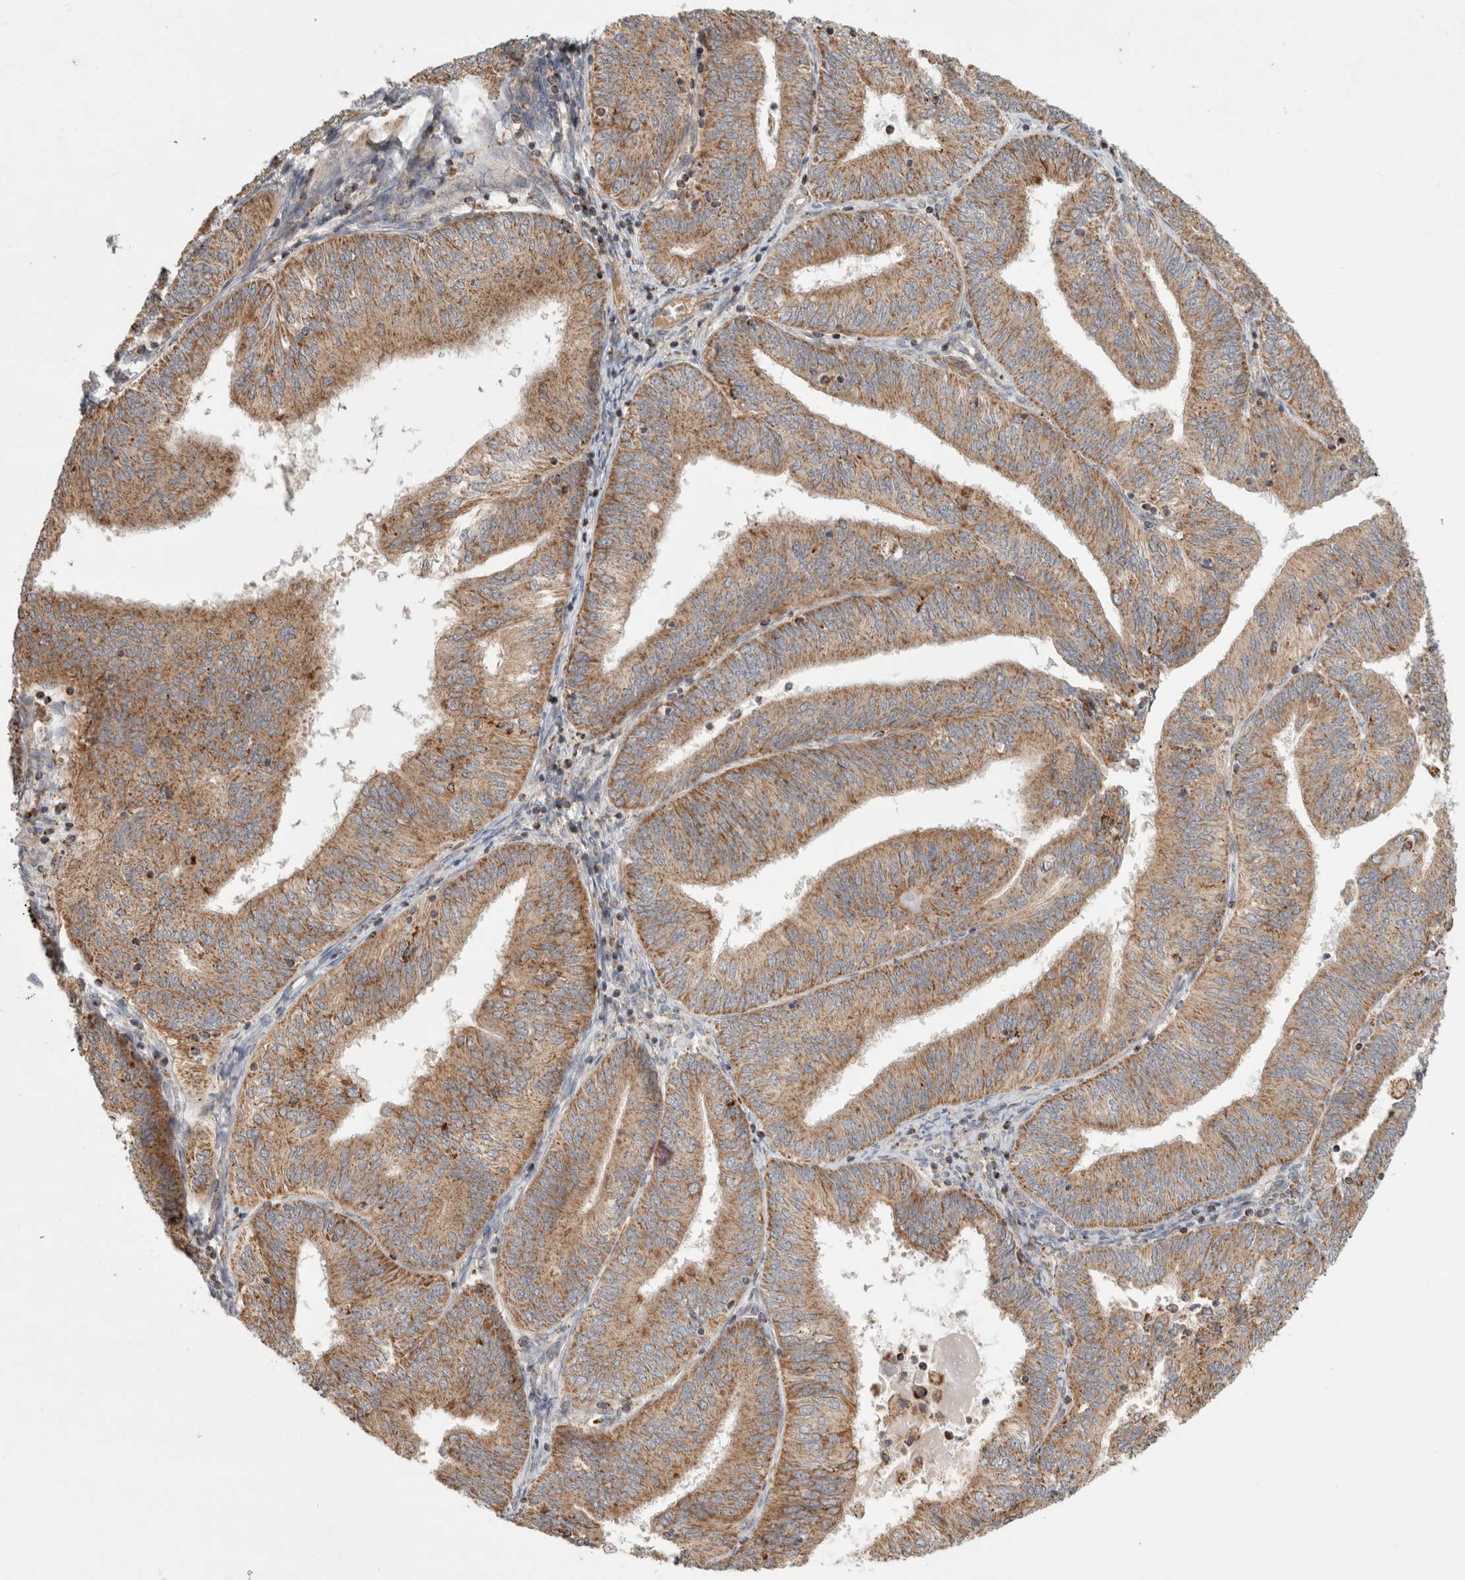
{"staining": {"intensity": "moderate", "quantity": ">75%", "location": "cytoplasmic/membranous"}, "tissue": "endometrial cancer", "cell_type": "Tumor cells", "image_type": "cancer", "snomed": [{"axis": "morphology", "description": "Adenocarcinoma, NOS"}, {"axis": "topography", "description": "Endometrium"}], "caption": "Endometrial adenocarcinoma stained with DAB IHC reveals medium levels of moderate cytoplasmic/membranous staining in about >75% of tumor cells.", "gene": "HROB", "patient": {"sex": "female", "age": 58}}